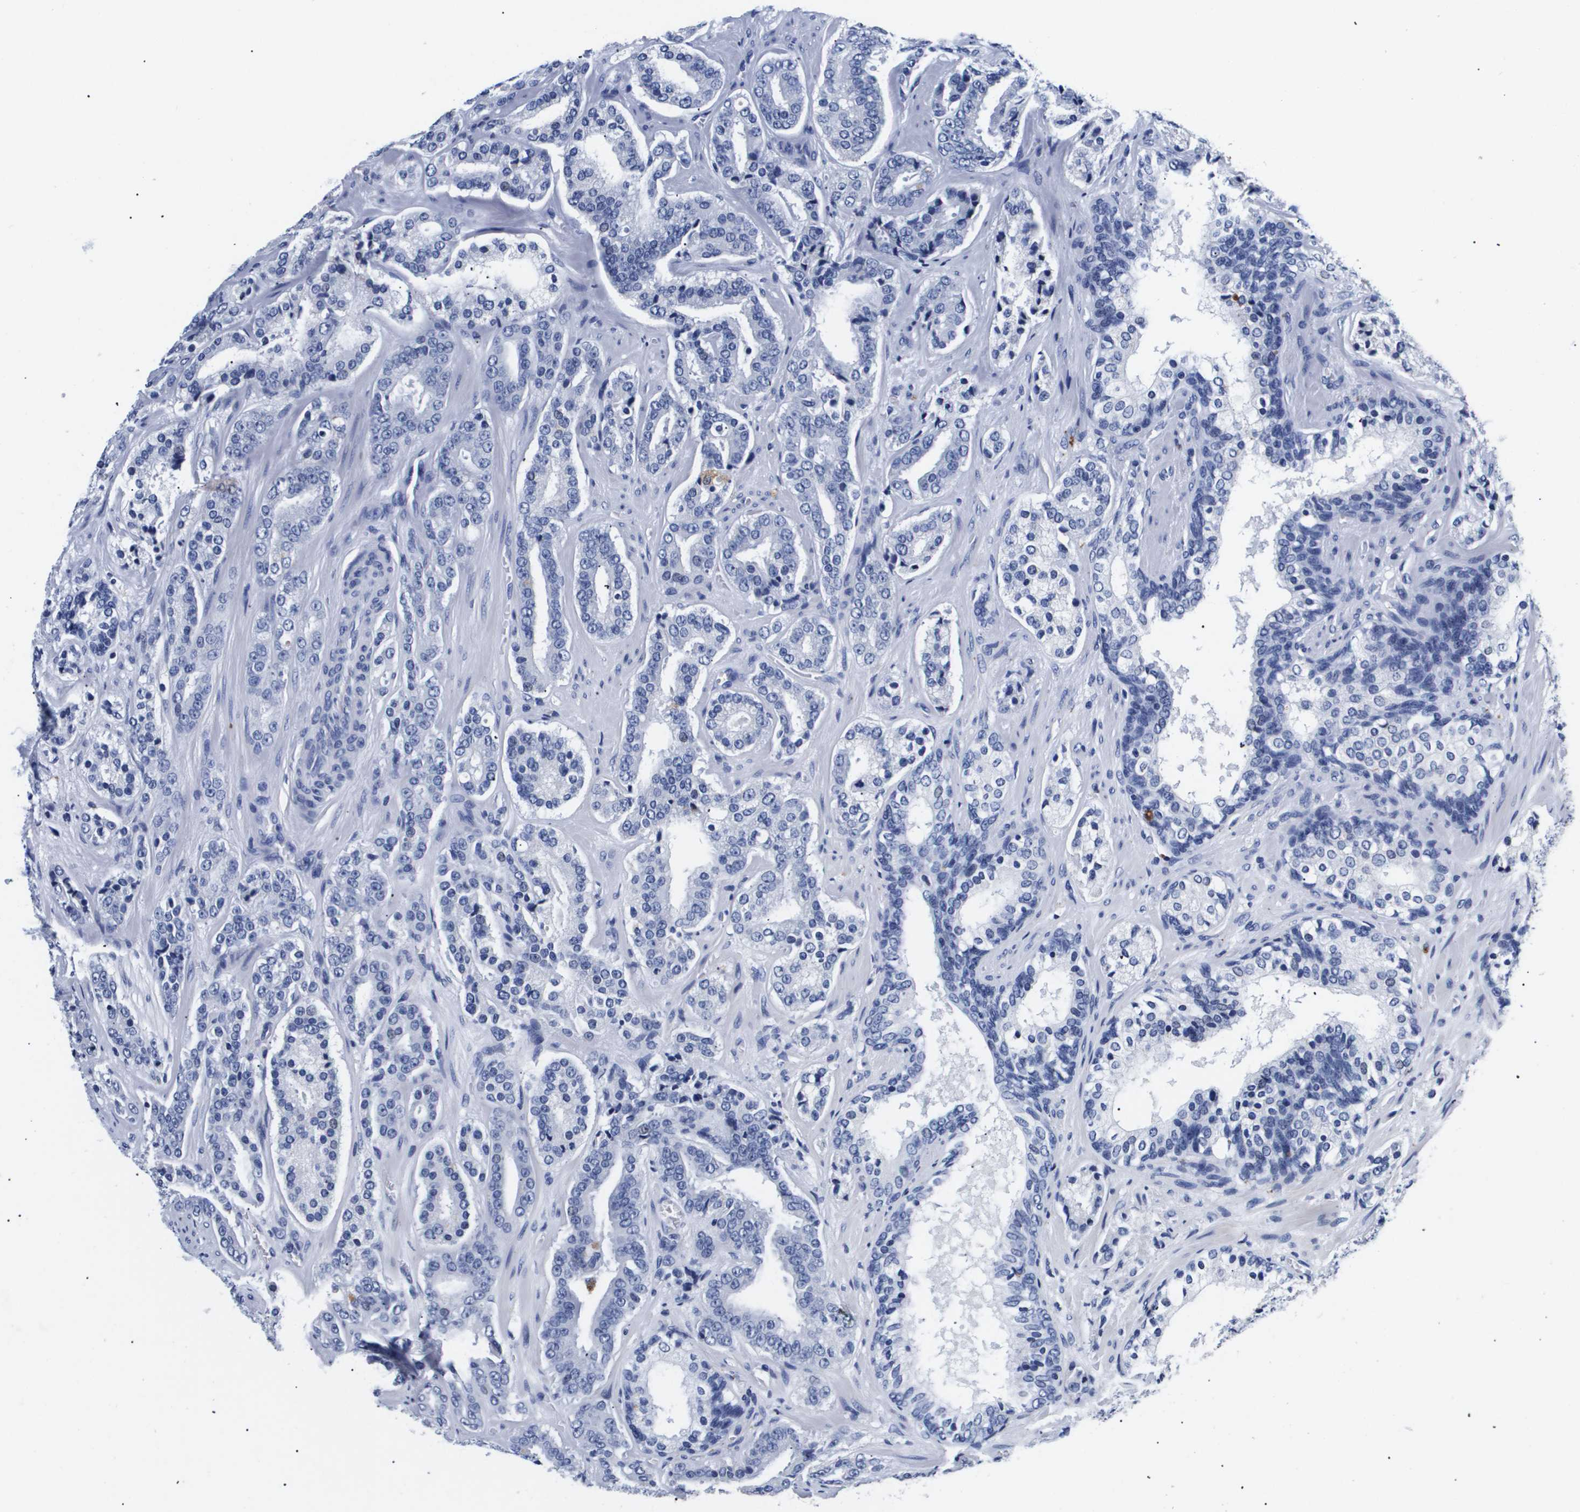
{"staining": {"intensity": "negative", "quantity": "none", "location": "none"}, "tissue": "prostate cancer", "cell_type": "Tumor cells", "image_type": "cancer", "snomed": [{"axis": "morphology", "description": "Adenocarcinoma, High grade"}, {"axis": "topography", "description": "Prostate"}], "caption": "Photomicrograph shows no protein positivity in tumor cells of prostate cancer (high-grade adenocarcinoma) tissue.", "gene": "ATP6V0A4", "patient": {"sex": "male", "age": 60}}